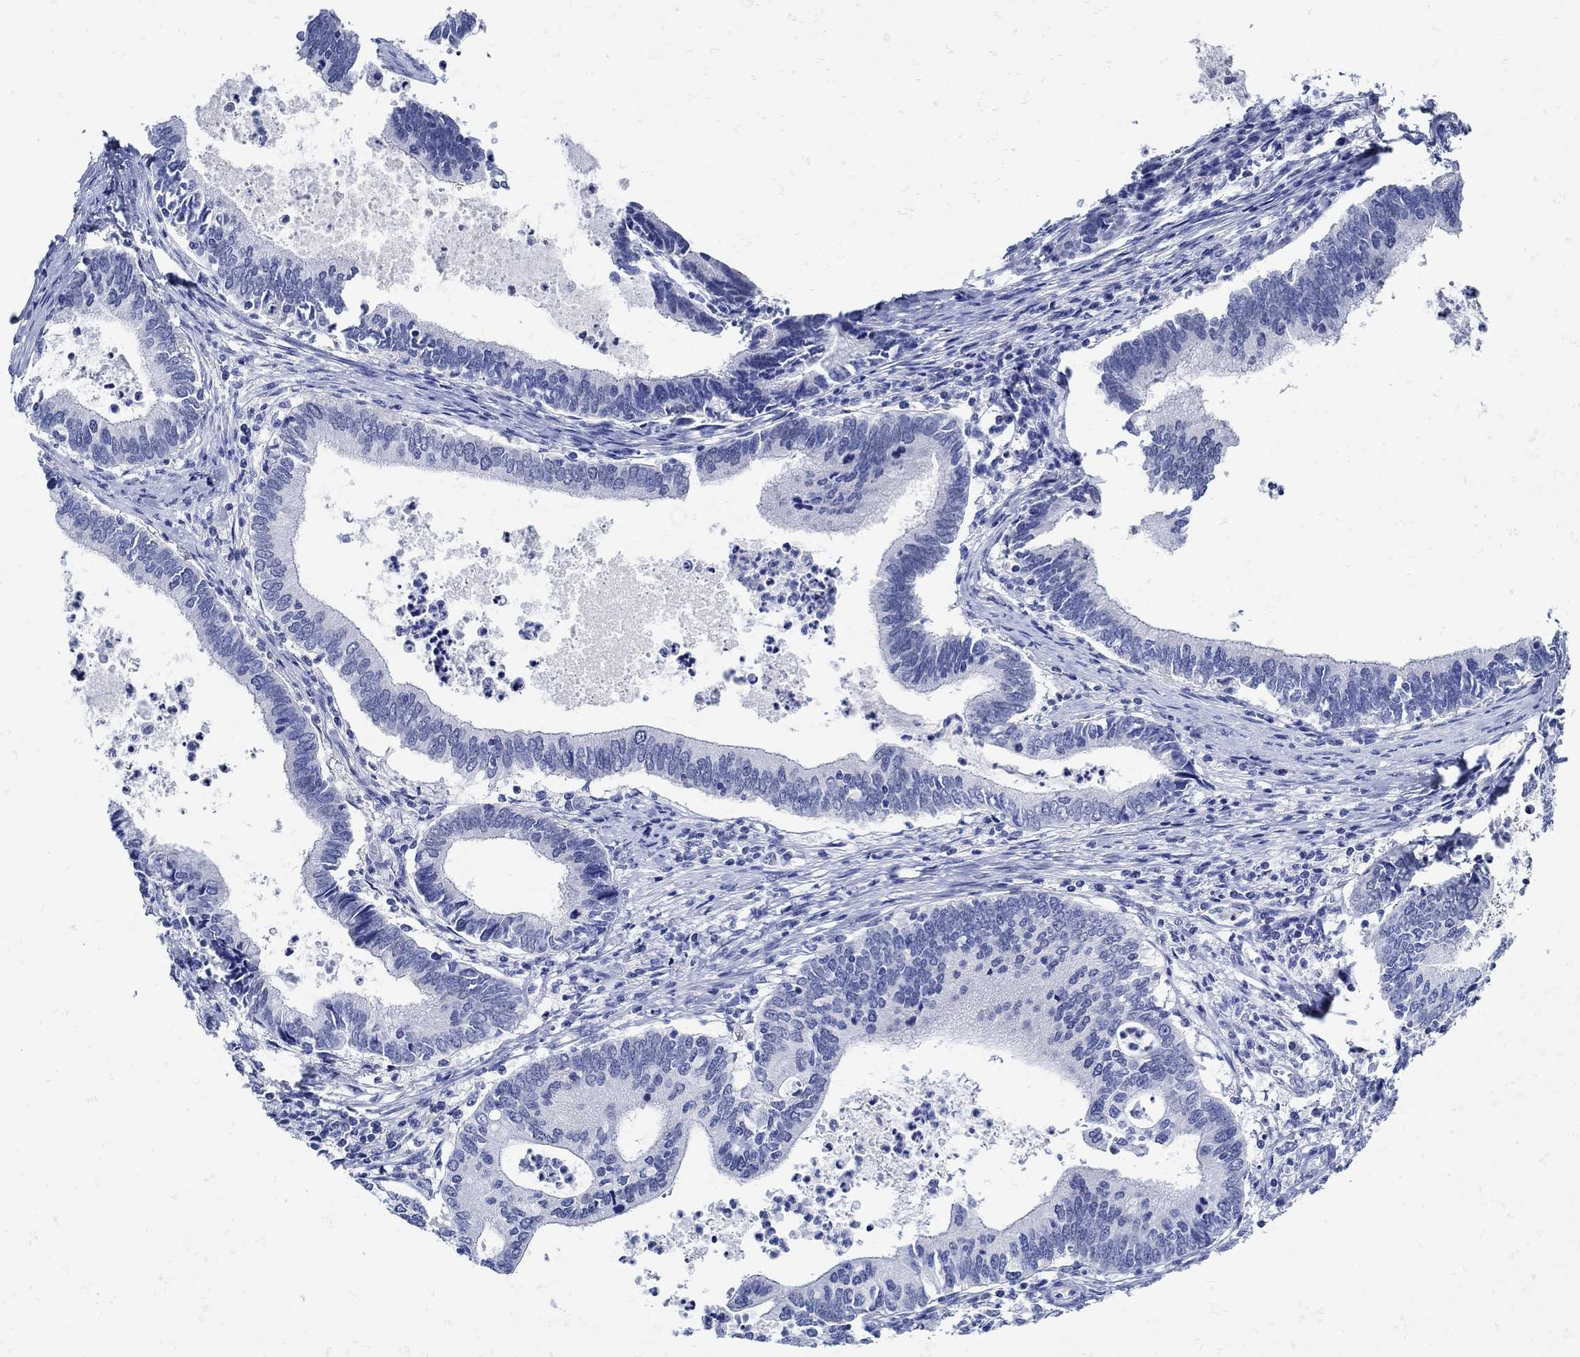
{"staining": {"intensity": "negative", "quantity": "none", "location": "none"}, "tissue": "cervical cancer", "cell_type": "Tumor cells", "image_type": "cancer", "snomed": [{"axis": "morphology", "description": "Adenocarcinoma, NOS"}, {"axis": "topography", "description": "Cervix"}], "caption": "Tumor cells are negative for brown protein staining in cervical adenocarcinoma.", "gene": "NOS1", "patient": {"sex": "female", "age": 42}}